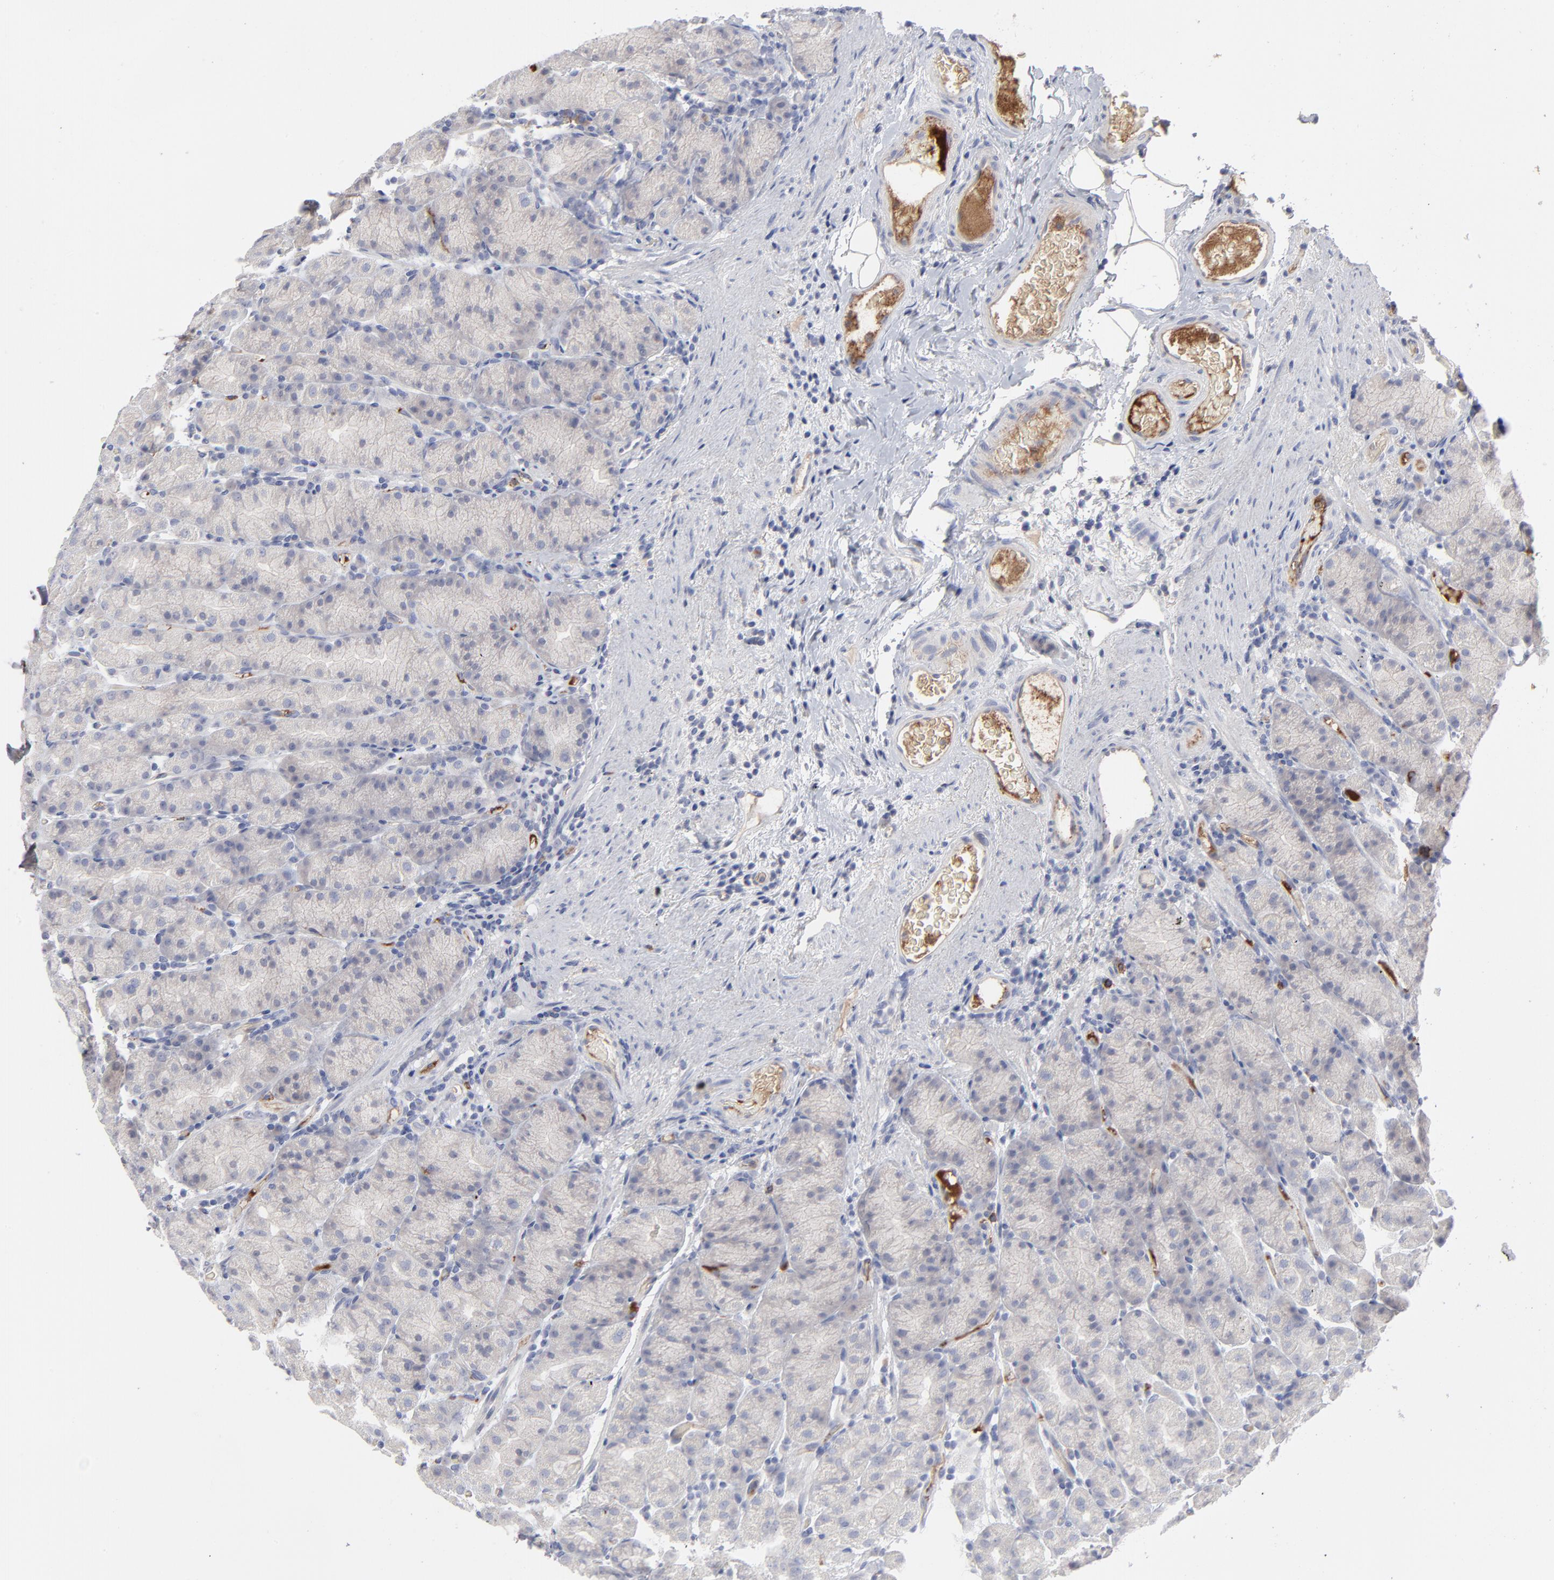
{"staining": {"intensity": "negative", "quantity": "none", "location": "none"}, "tissue": "stomach", "cell_type": "Glandular cells", "image_type": "normal", "snomed": [{"axis": "morphology", "description": "Normal tissue, NOS"}, {"axis": "topography", "description": "Stomach, upper"}], "caption": "IHC micrograph of unremarkable stomach: human stomach stained with DAB exhibits no significant protein positivity in glandular cells.", "gene": "CCR3", "patient": {"sex": "male", "age": 68}}